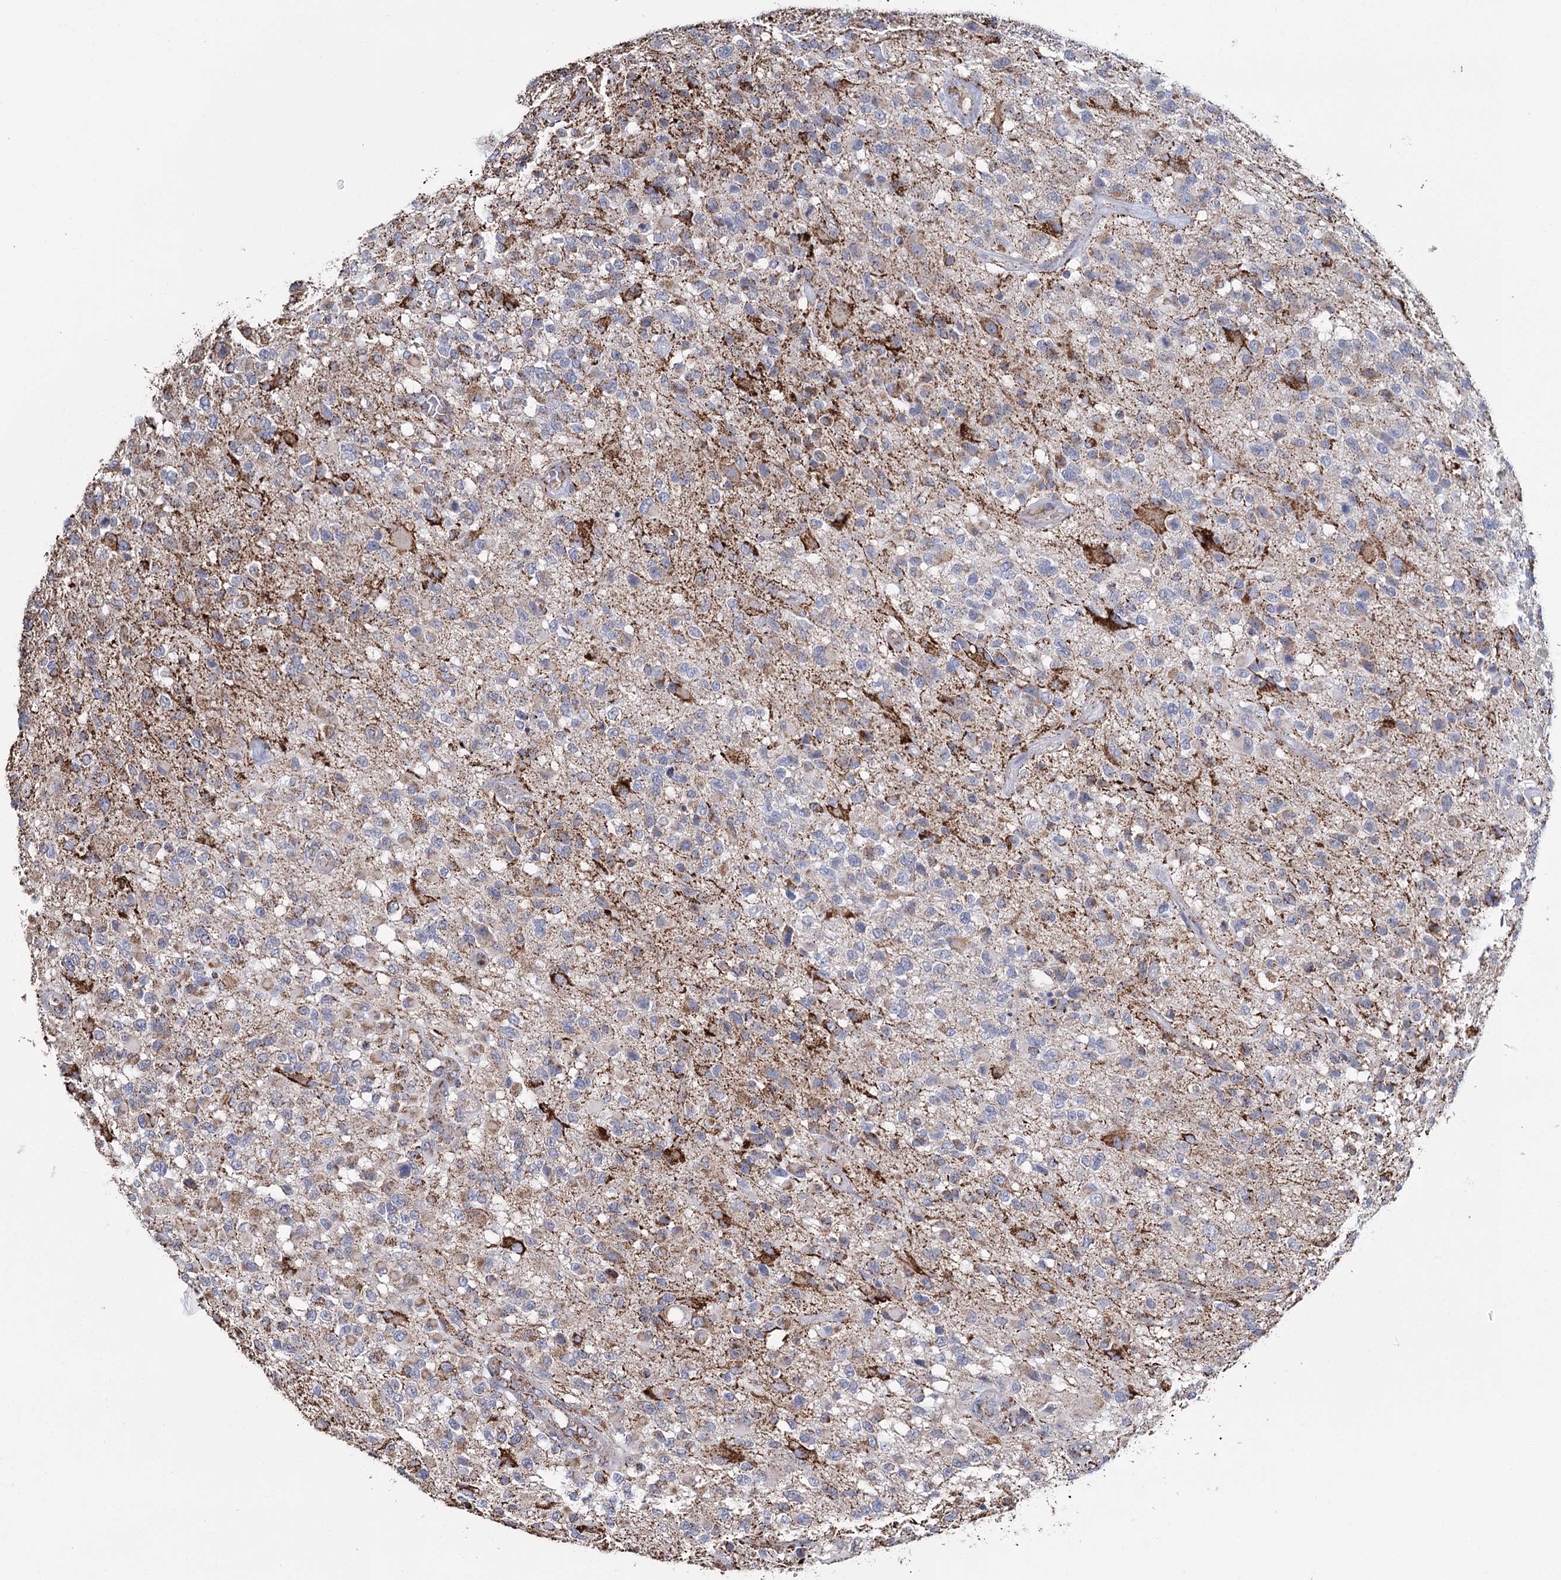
{"staining": {"intensity": "moderate", "quantity": "<25%", "location": "cytoplasmic/membranous"}, "tissue": "glioma", "cell_type": "Tumor cells", "image_type": "cancer", "snomed": [{"axis": "morphology", "description": "Glioma, malignant, High grade"}, {"axis": "morphology", "description": "Glioblastoma, NOS"}, {"axis": "topography", "description": "Brain"}], "caption": "Malignant high-grade glioma tissue displays moderate cytoplasmic/membranous positivity in about <25% of tumor cells The protein is stained brown, and the nuclei are stained in blue (DAB (3,3'-diaminobenzidine) IHC with brightfield microscopy, high magnification).", "gene": "MRPL44", "patient": {"sex": "male", "age": 60}}